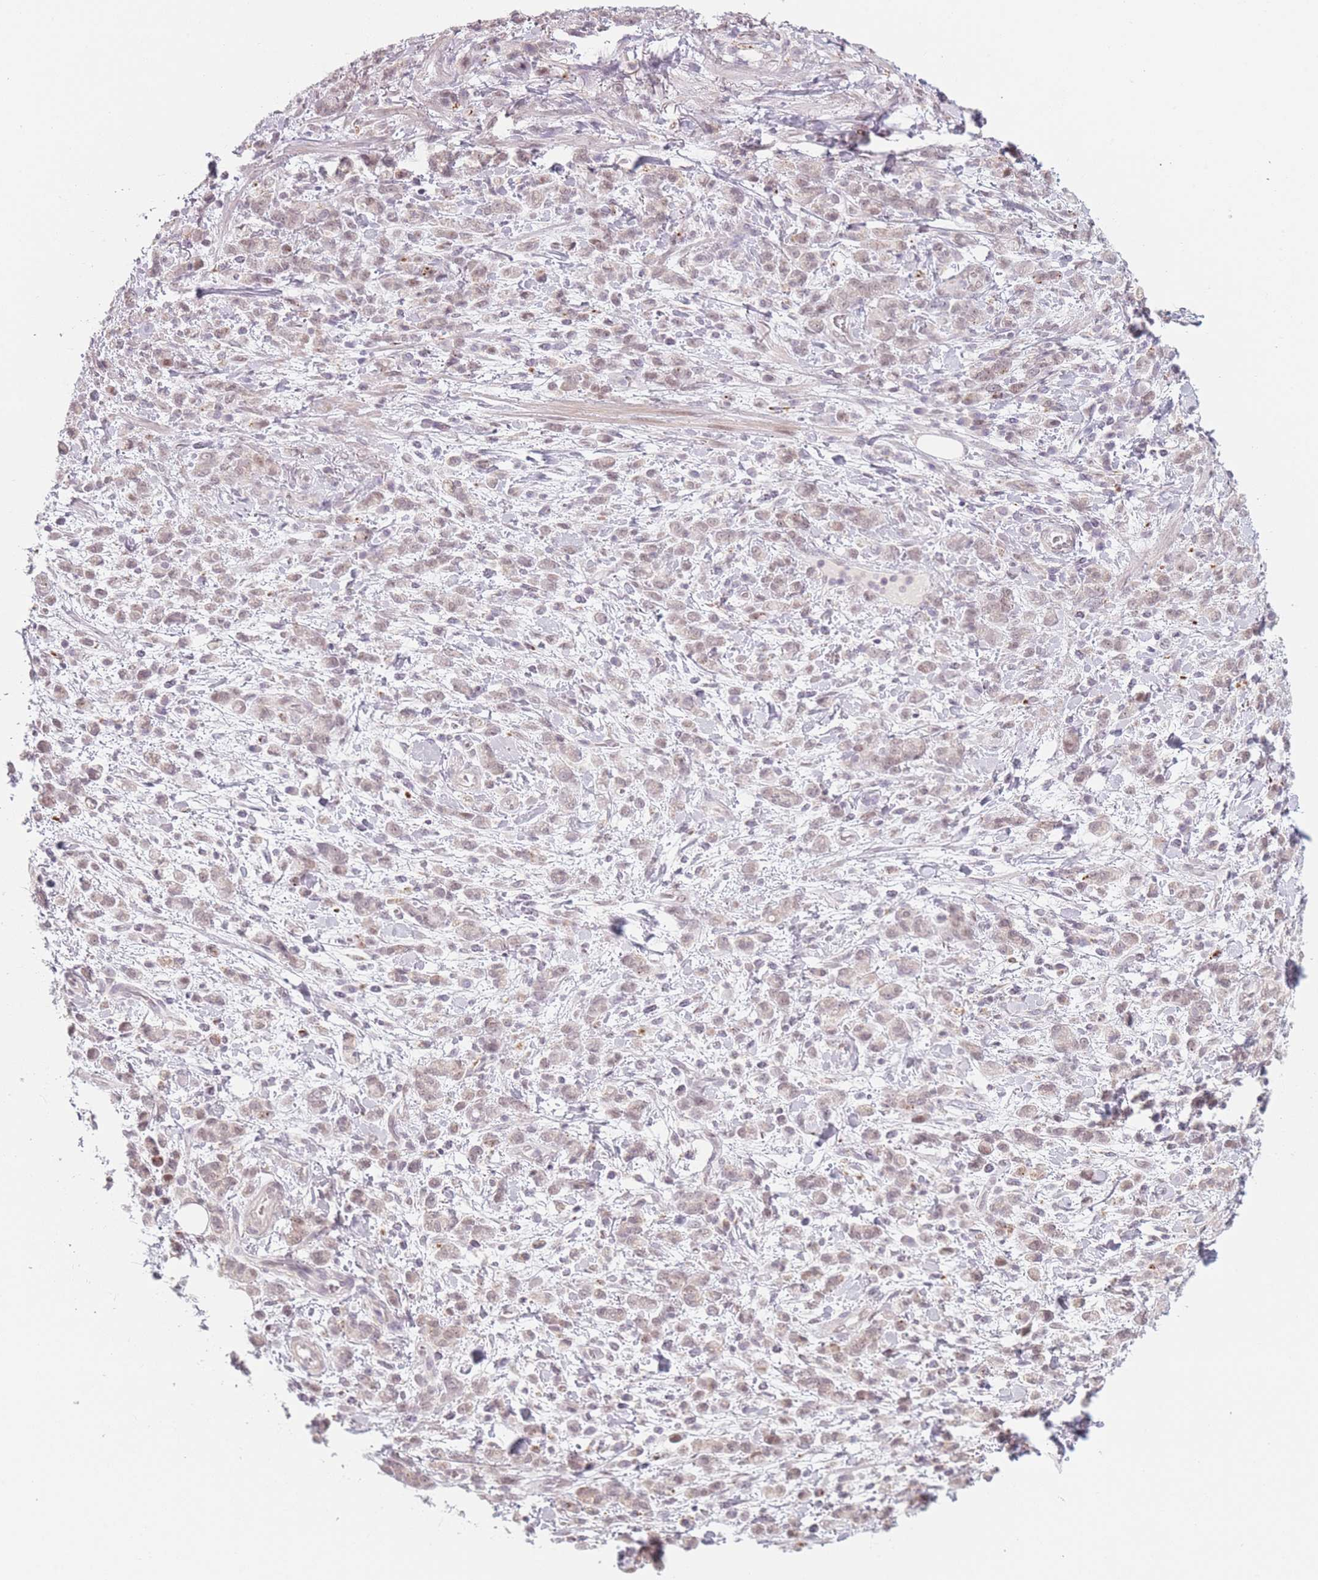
{"staining": {"intensity": "weak", "quantity": "25%-75%", "location": "nuclear"}, "tissue": "stomach cancer", "cell_type": "Tumor cells", "image_type": "cancer", "snomed": [{"axis": "morphology", "description": "Adenocarcinoma, NOS"}, {"axis": "topography", "description": "Stomach"}], "caption": "An immunohistochemistry (IHC) micrograph of tumor tissue is shown. Protein staining in brown highlights weak nuclear positivity in stomach cancer within tumor cells.", "gene": "OR10C1", "patient": {"sex": "male", "age": 77}}